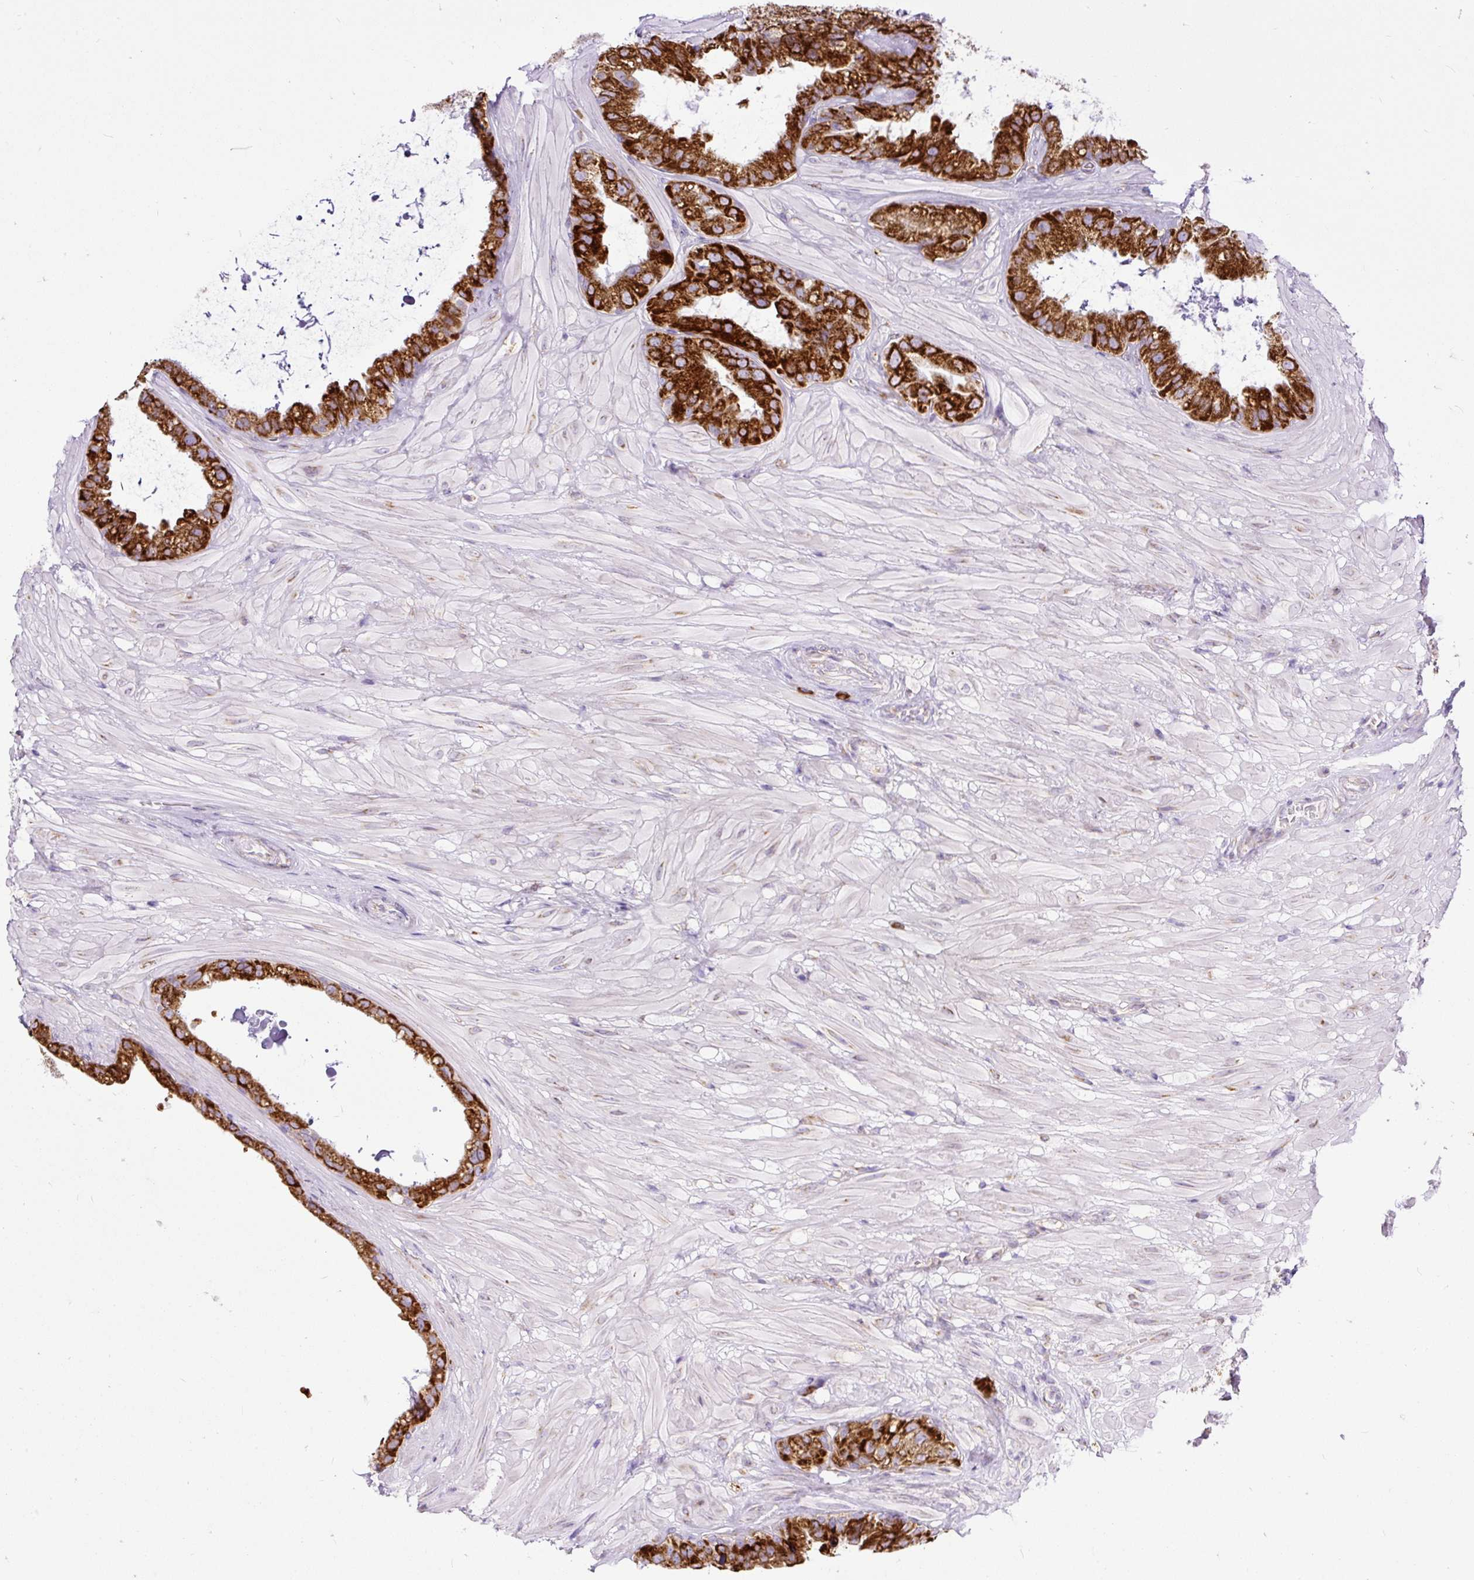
{"staining": {"intensity": "strong", "quantity": ">75%", "location": "cytoplasmic/membranous"}, "tissue": "seminal vesicle", "cell_type": "Glandular cells", "image_type": "normal", "snomed": [{"axis": "morphology", "description": "Normal tissue, NOS"}, {"axis": "topography", "description": "Seminal veicle"}, {"axis": "topography", "description": "Peripheral nerve tissue"}], "caption": "The immunohistochemical stain highlights strong cytoplasmic/membranous staining in glandular cells of unremarkable seminal vesicle.", "gene": "DDOST", "patient": {"sex": "male", "age": 76}}